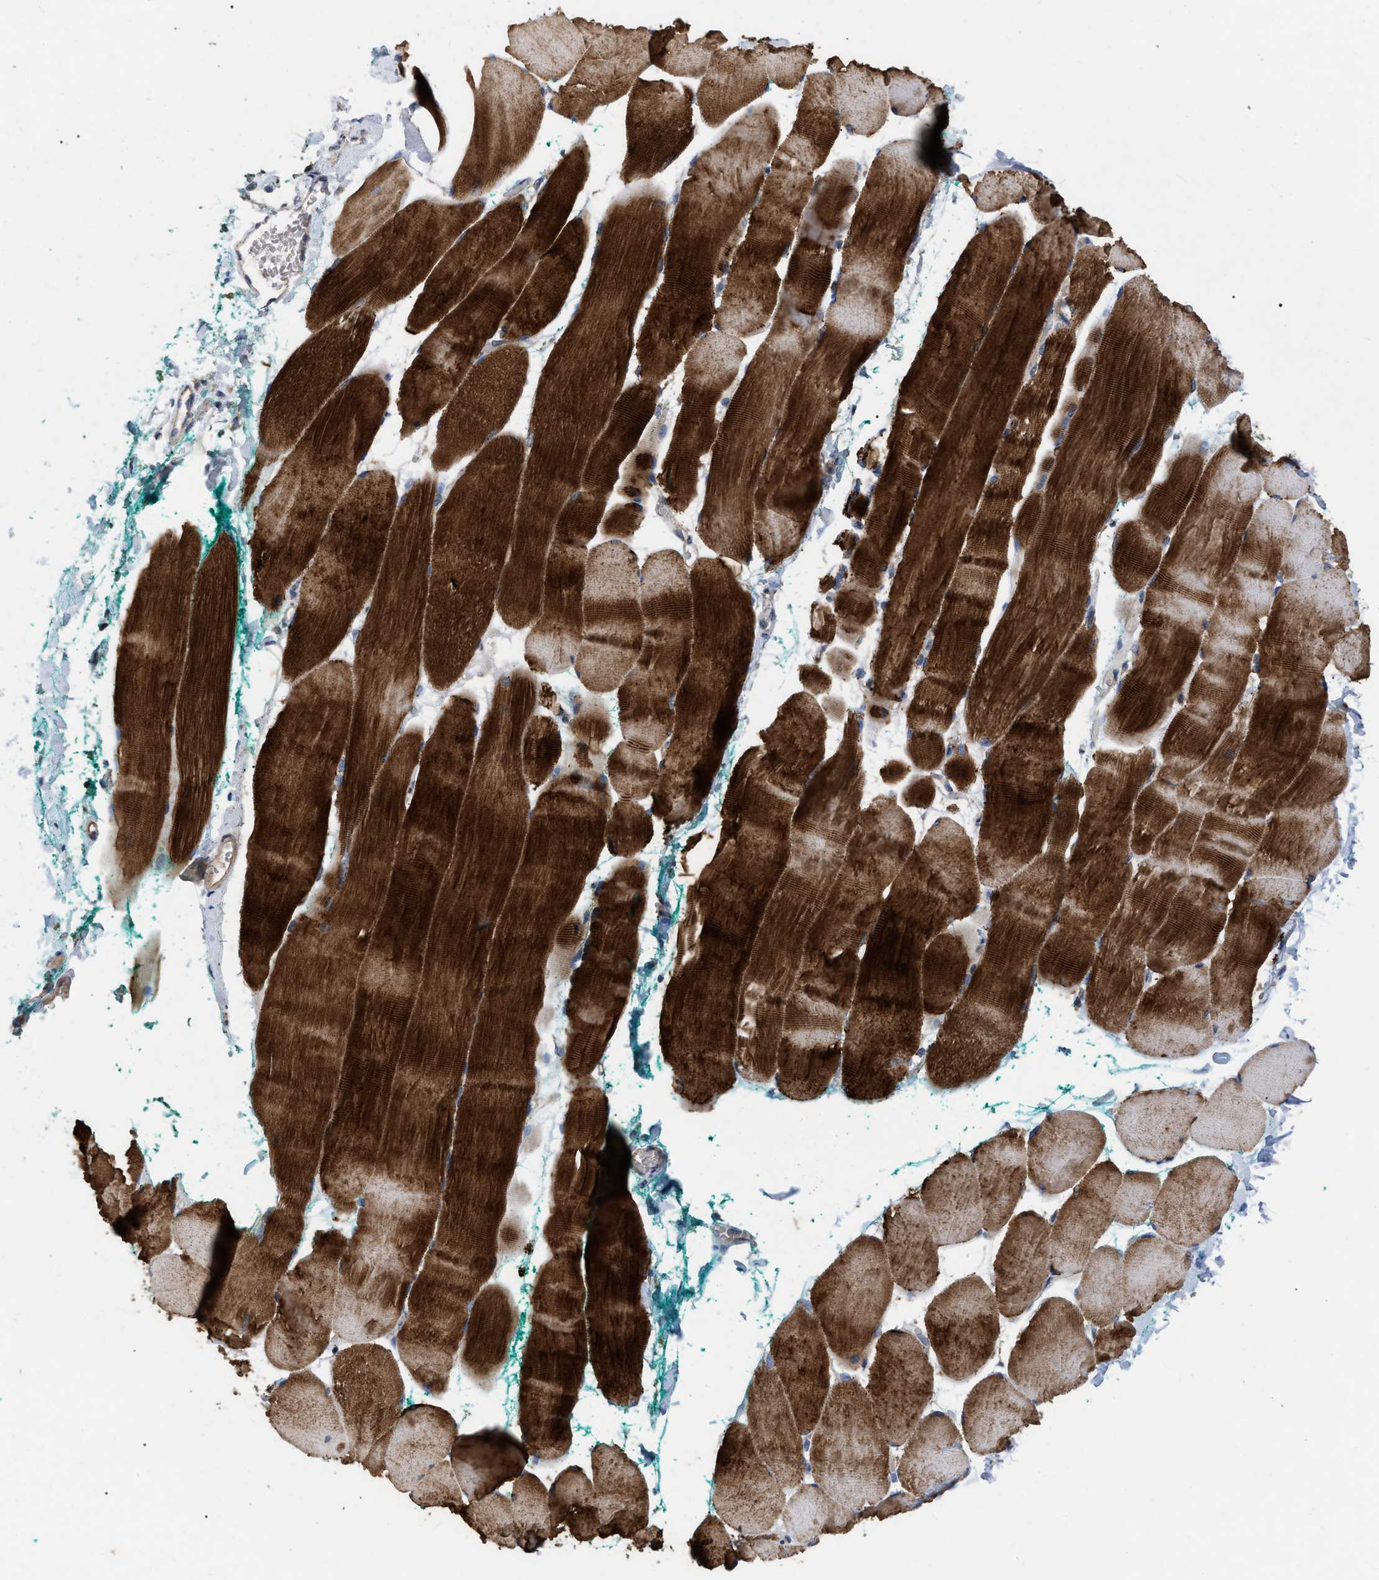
{"staining": {"intensity": "strong", "quantity": ">75%", "location": "cytoplasmic/membranous"}, "tissue": "skeletal muscle", "cell_type": "Myocytes", "image_type": "normal", "snomed": [{"axis": "morphology", "description": "Normal tissue, NOS"}, {"axis": "morphology", "description": "Squamous cell carcinoma, NOS"}, {"axis": "topography", "description": "Skeletal muscle"}], "caption": "Immunohistochemical staining of unremarkable skeletal muscle reveals strong cytoplasmic/membranous protein expression in approximately >75% of myocytes.", "gene": "FAM171A2", "patient": {"sex": "male", "age": 51}}